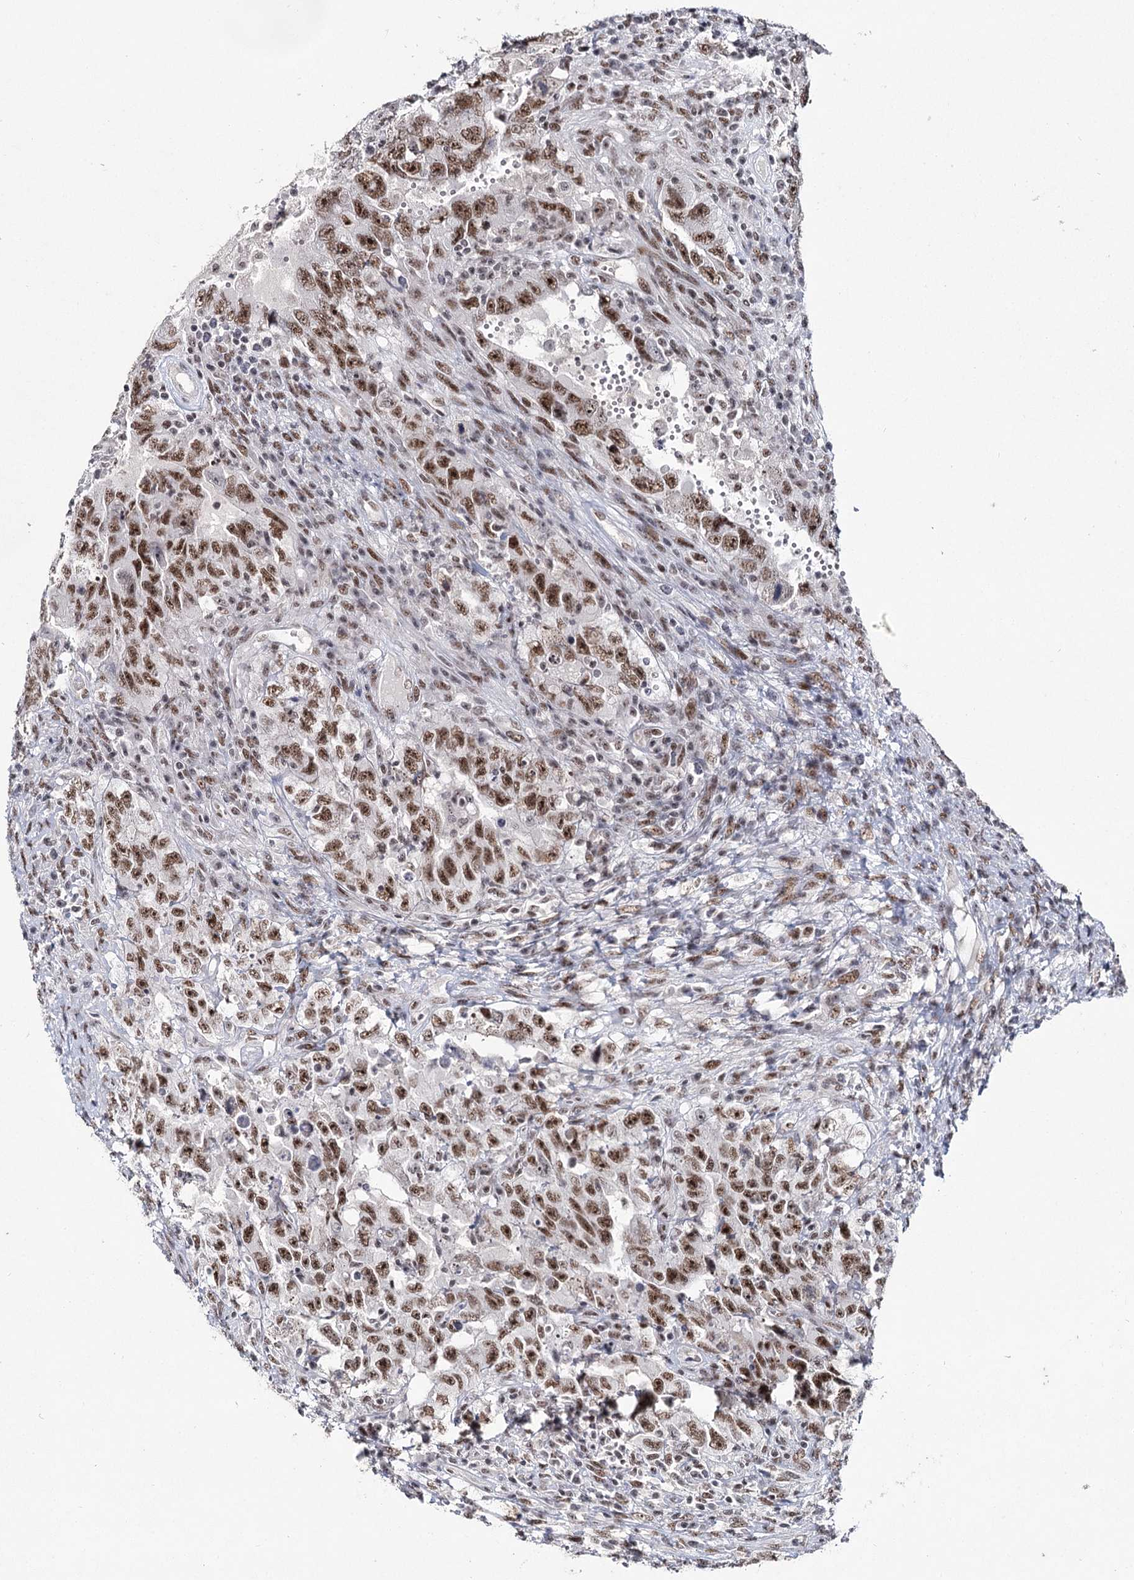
{"staining": {"intensity": "strong", "quantity": ">75%", "location": "nuclear"}, "tissue": "testis cancer", "cell_type": "Tumor cells", "image_type": "cancer", "snomed": [{"axis": "morphology", "description": "Carcinoma, Embryonal, NOS"}, {"axis": "topography", "description": "Testis"}], "caption": "Embryonal carcinoma (testis) stained with DAB (3,3'-diaminobenzidine) IHC displays high levels of strong nuclear expression in about >75% of tumor cells.", "gene": "SCAF8", "patient": {"sex": "male", "age": 26}}